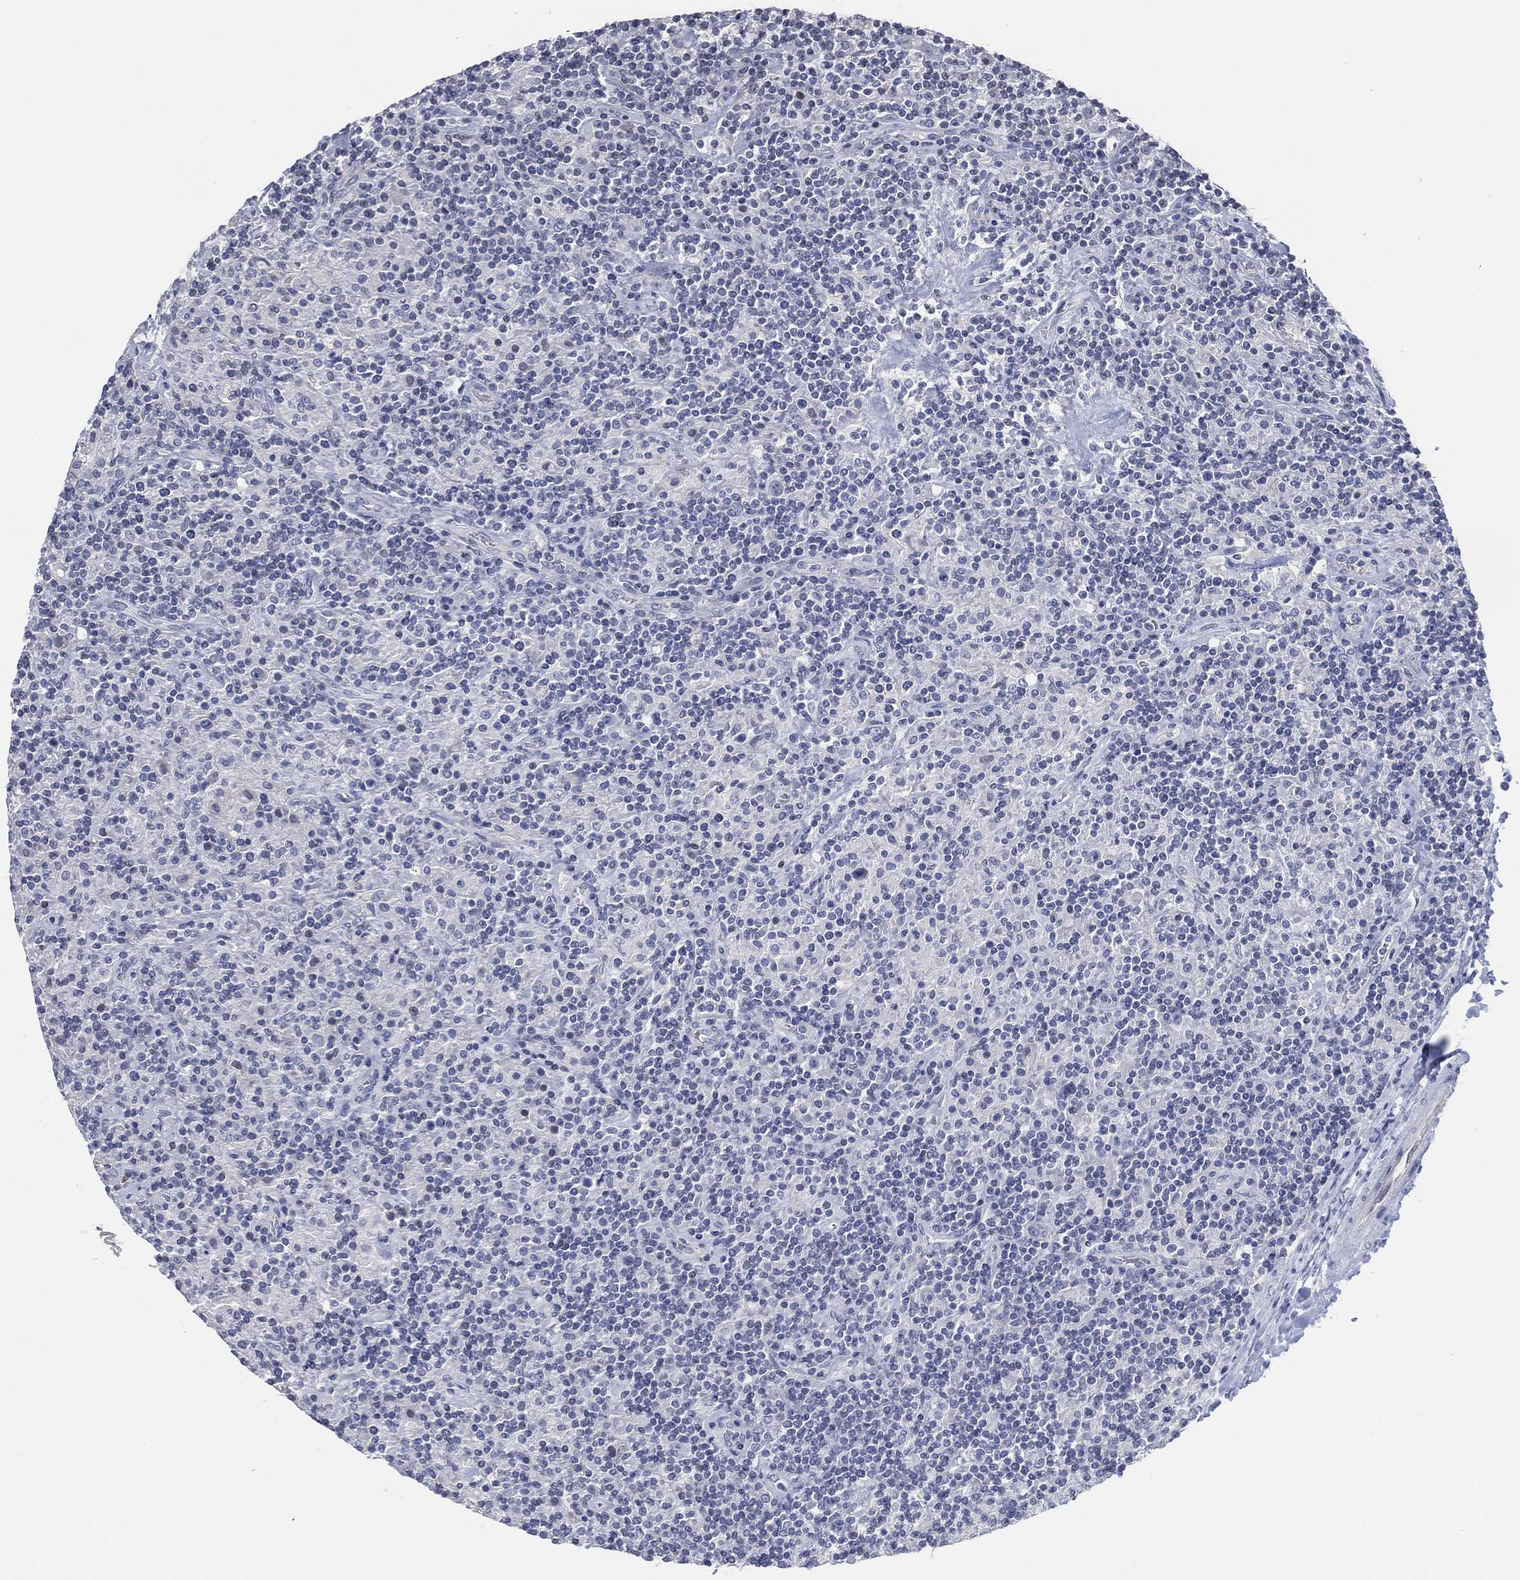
{"staining": {"intensity": "negative", "quantity": "none", "location": "none"}, "tissue": "lymphoma", "cell_type": "Tumor cells", "image_type": "cancer", "snomed": [{"axis": "morphology", "description": "Hodgkin's disease, NOS"}, {"axis": "topography", "description": "Lymph node"}], "caption": "Tumor cells are negative for brown protein staining in Hodgkin's disease. The staining is performed using DAB brown chromogen with nuclei counter-stained in using hematoxylin.", "gene": "CFTR", "patient": {"sex": "male", "age": 70}}